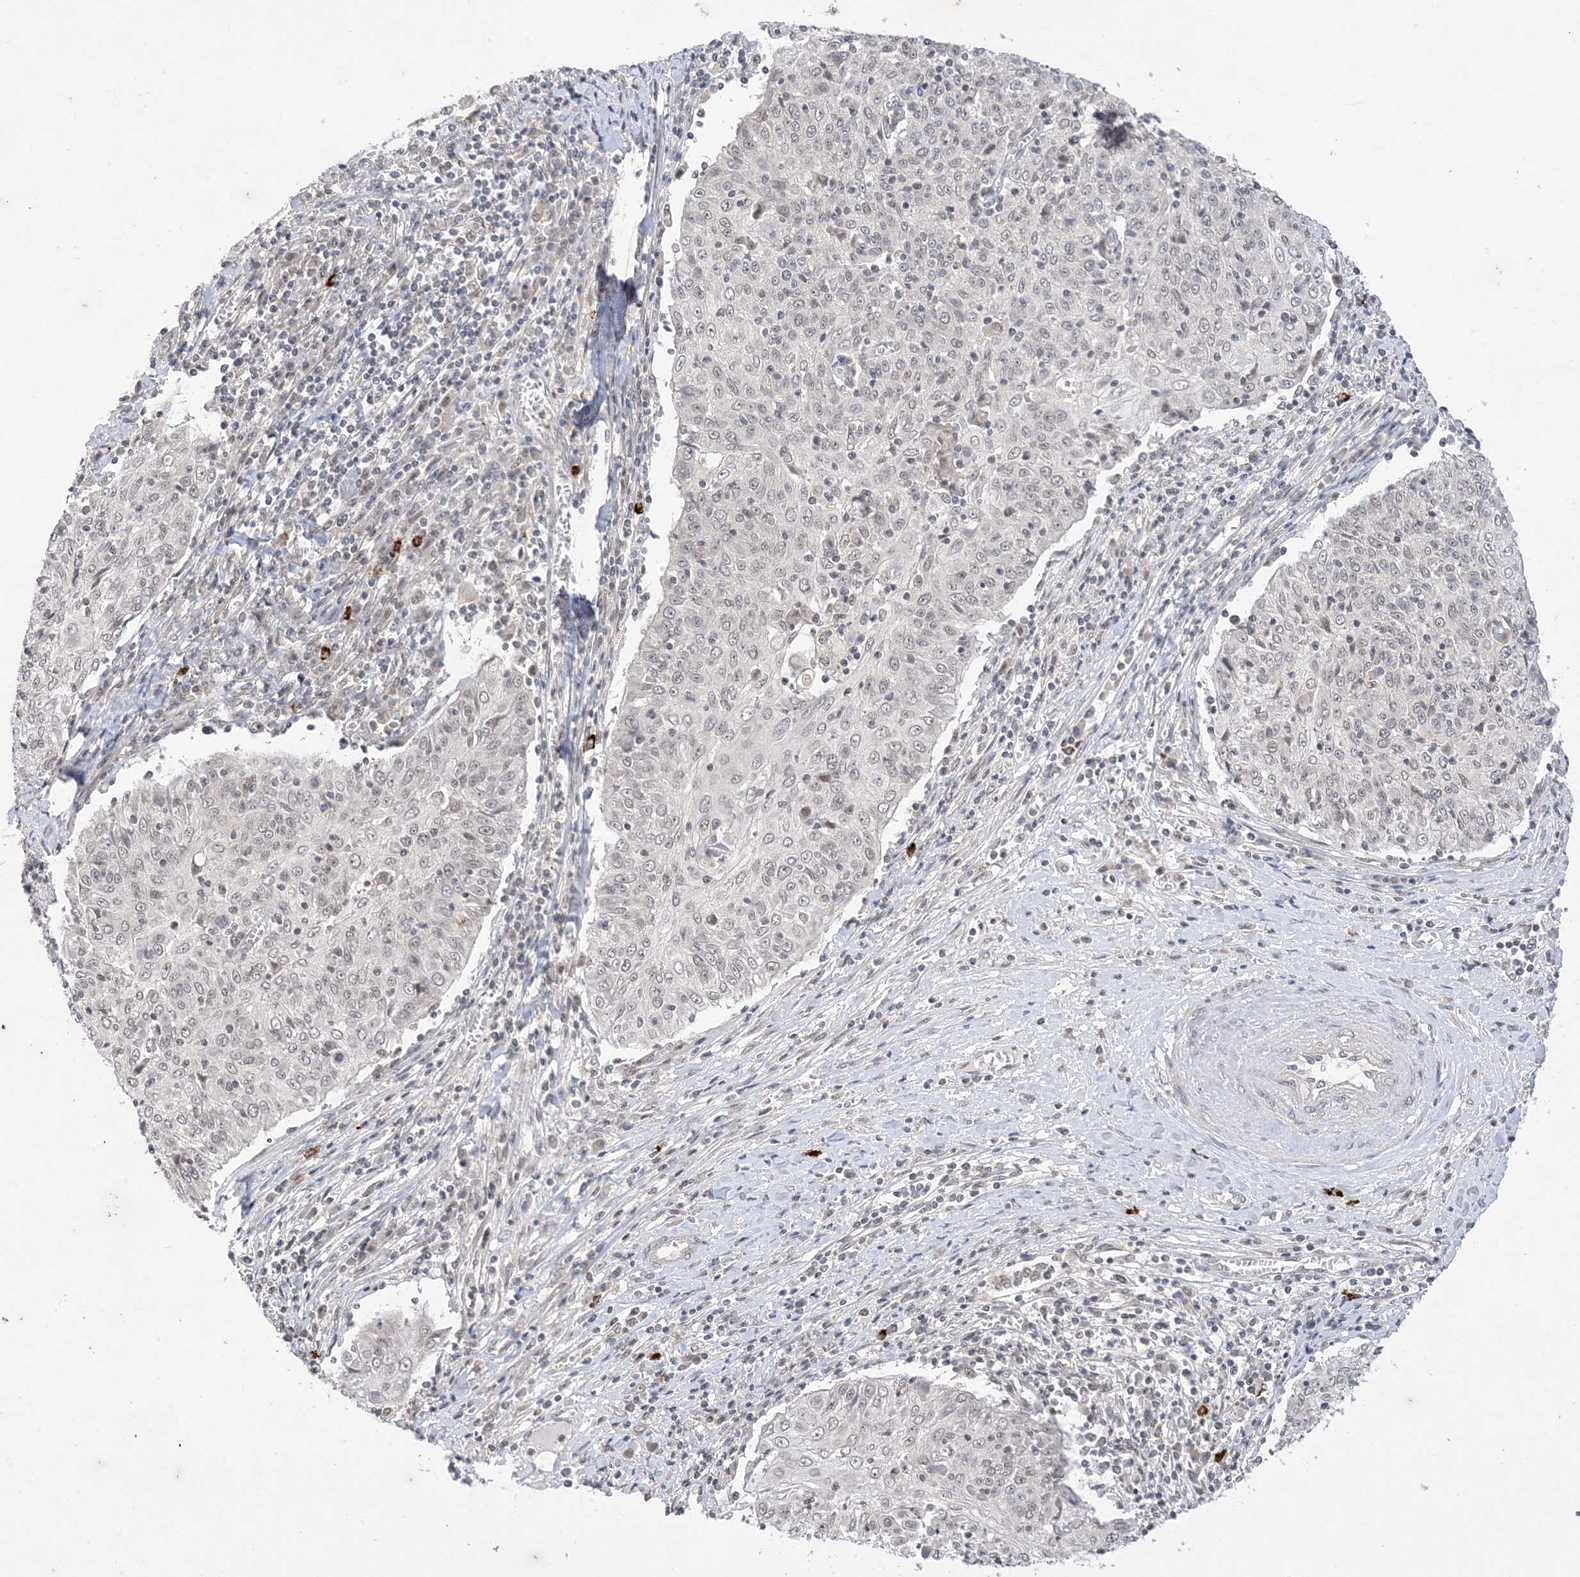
{"staining": {"intensity": "negative", "quantity": "none", "location": "none"}, "tissue": "cervical cancer", "cell_type": "Tumor cells", "image_type": "cancer", "snomed": [{"axis": "morphology", "description": "Squamous cell carcinoma, NOS"}, {"axis": "topography", "description": "Cervix"}], "caption": "Tumor cells are negative for brown protein staining in cervical cancer (squamous cell carcinoma). (Brightfield microscopy of DAB immunohistochemistry at high magnification).", "gene": "RANBP9", "patient": {"sex": "female", "age": 48}}